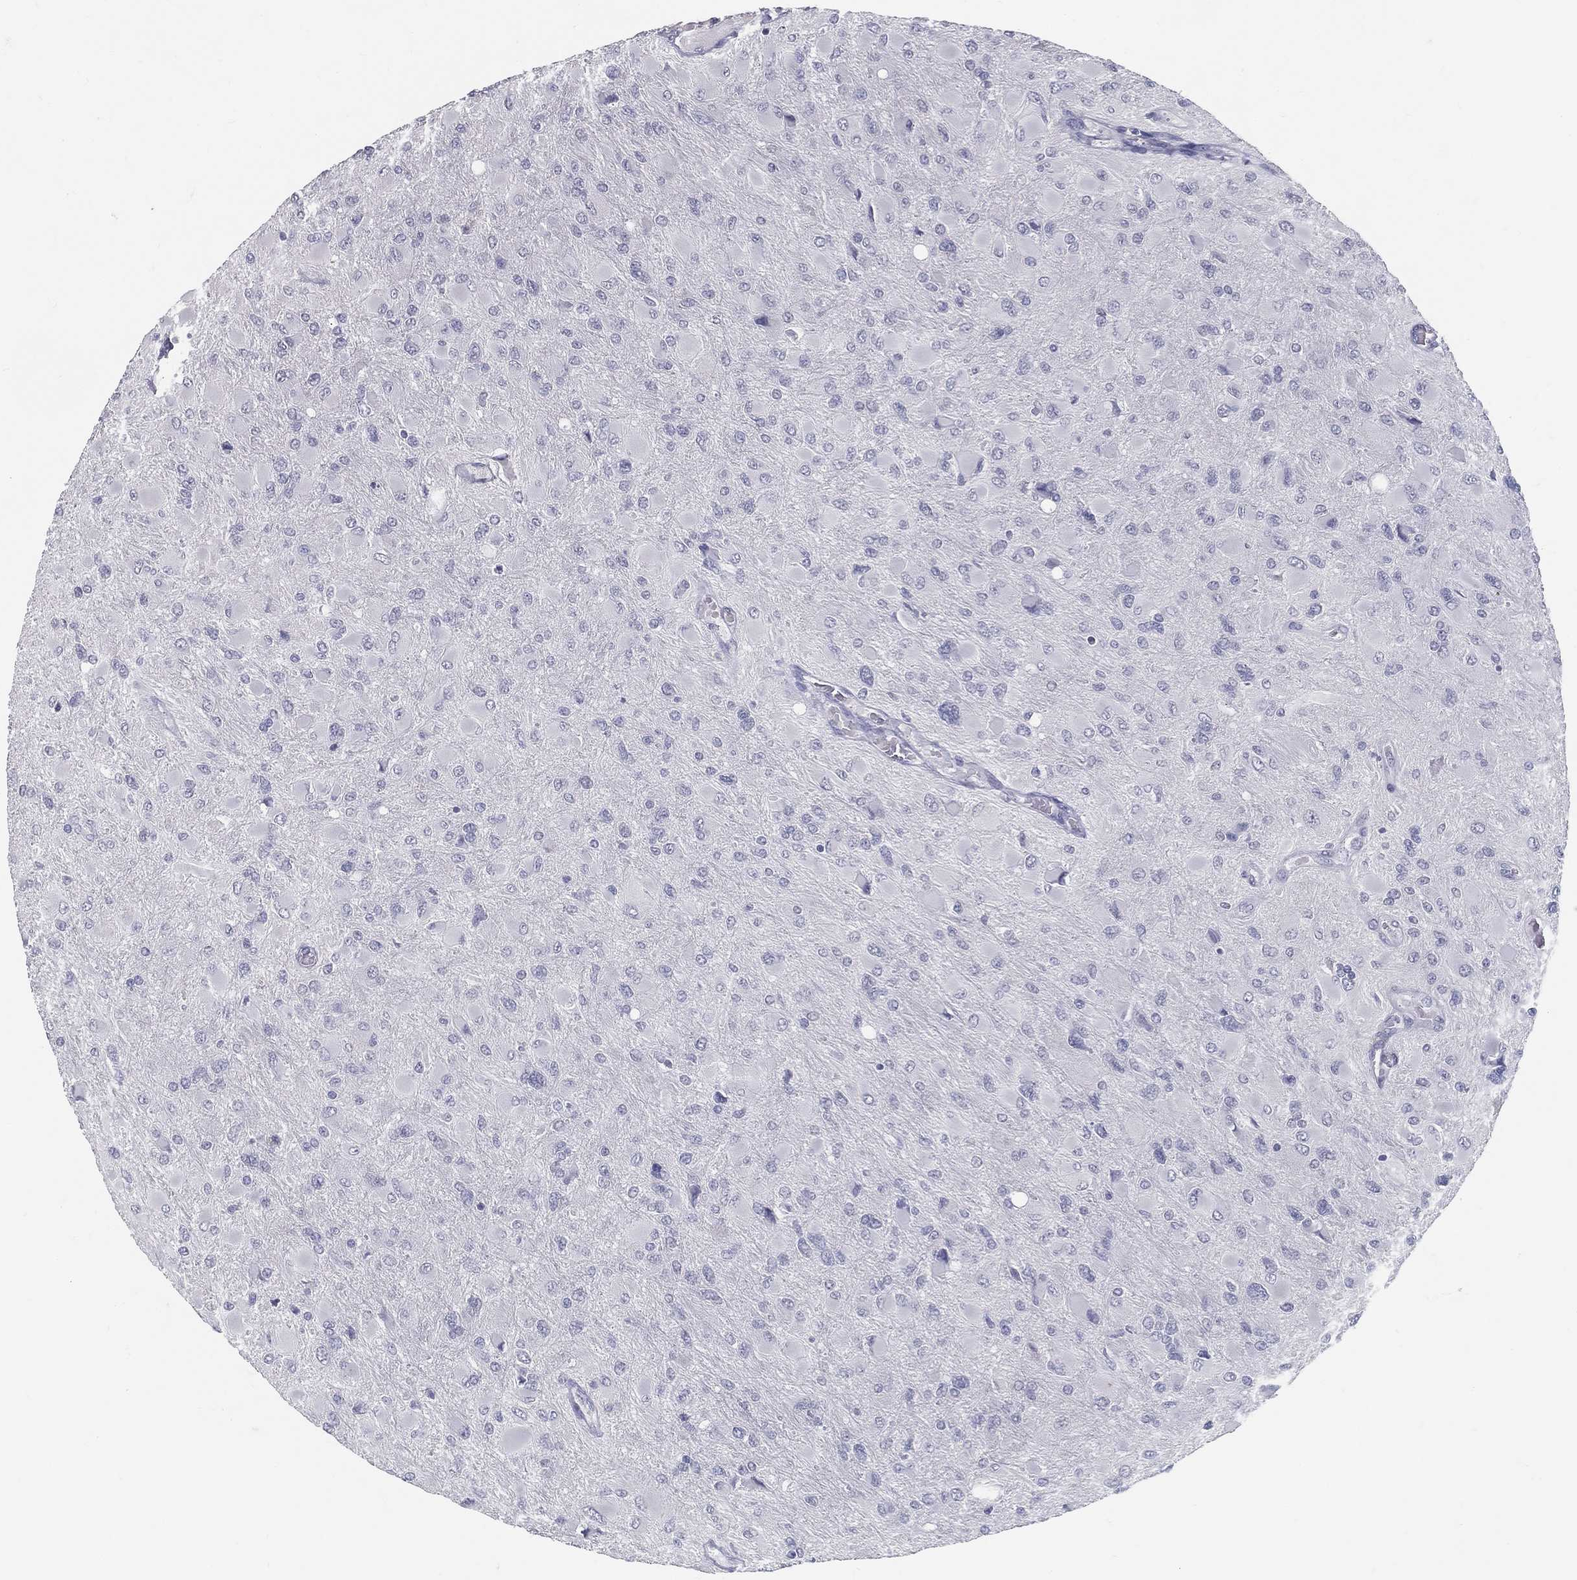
{"staining": {"intensity": "negative", "quantity": "none", "location": "none"}, "tissue": "glioma", "cell_type": "Tumor cells", "image_type": "cancer", "snomed": [{"axis": "morphology", "description": "Glioma, malignant, High grade"}, {"axis": "topography", "description": "Cerebral cortex"}], "caption": "Immunohistochemistry micrograph of high-grade glioma (malignant) stained for a protein (brown), which demonstrates no expression in tumor cells.", "gene": "ACE2", "patient": {"sex": "female", "age": 36}}